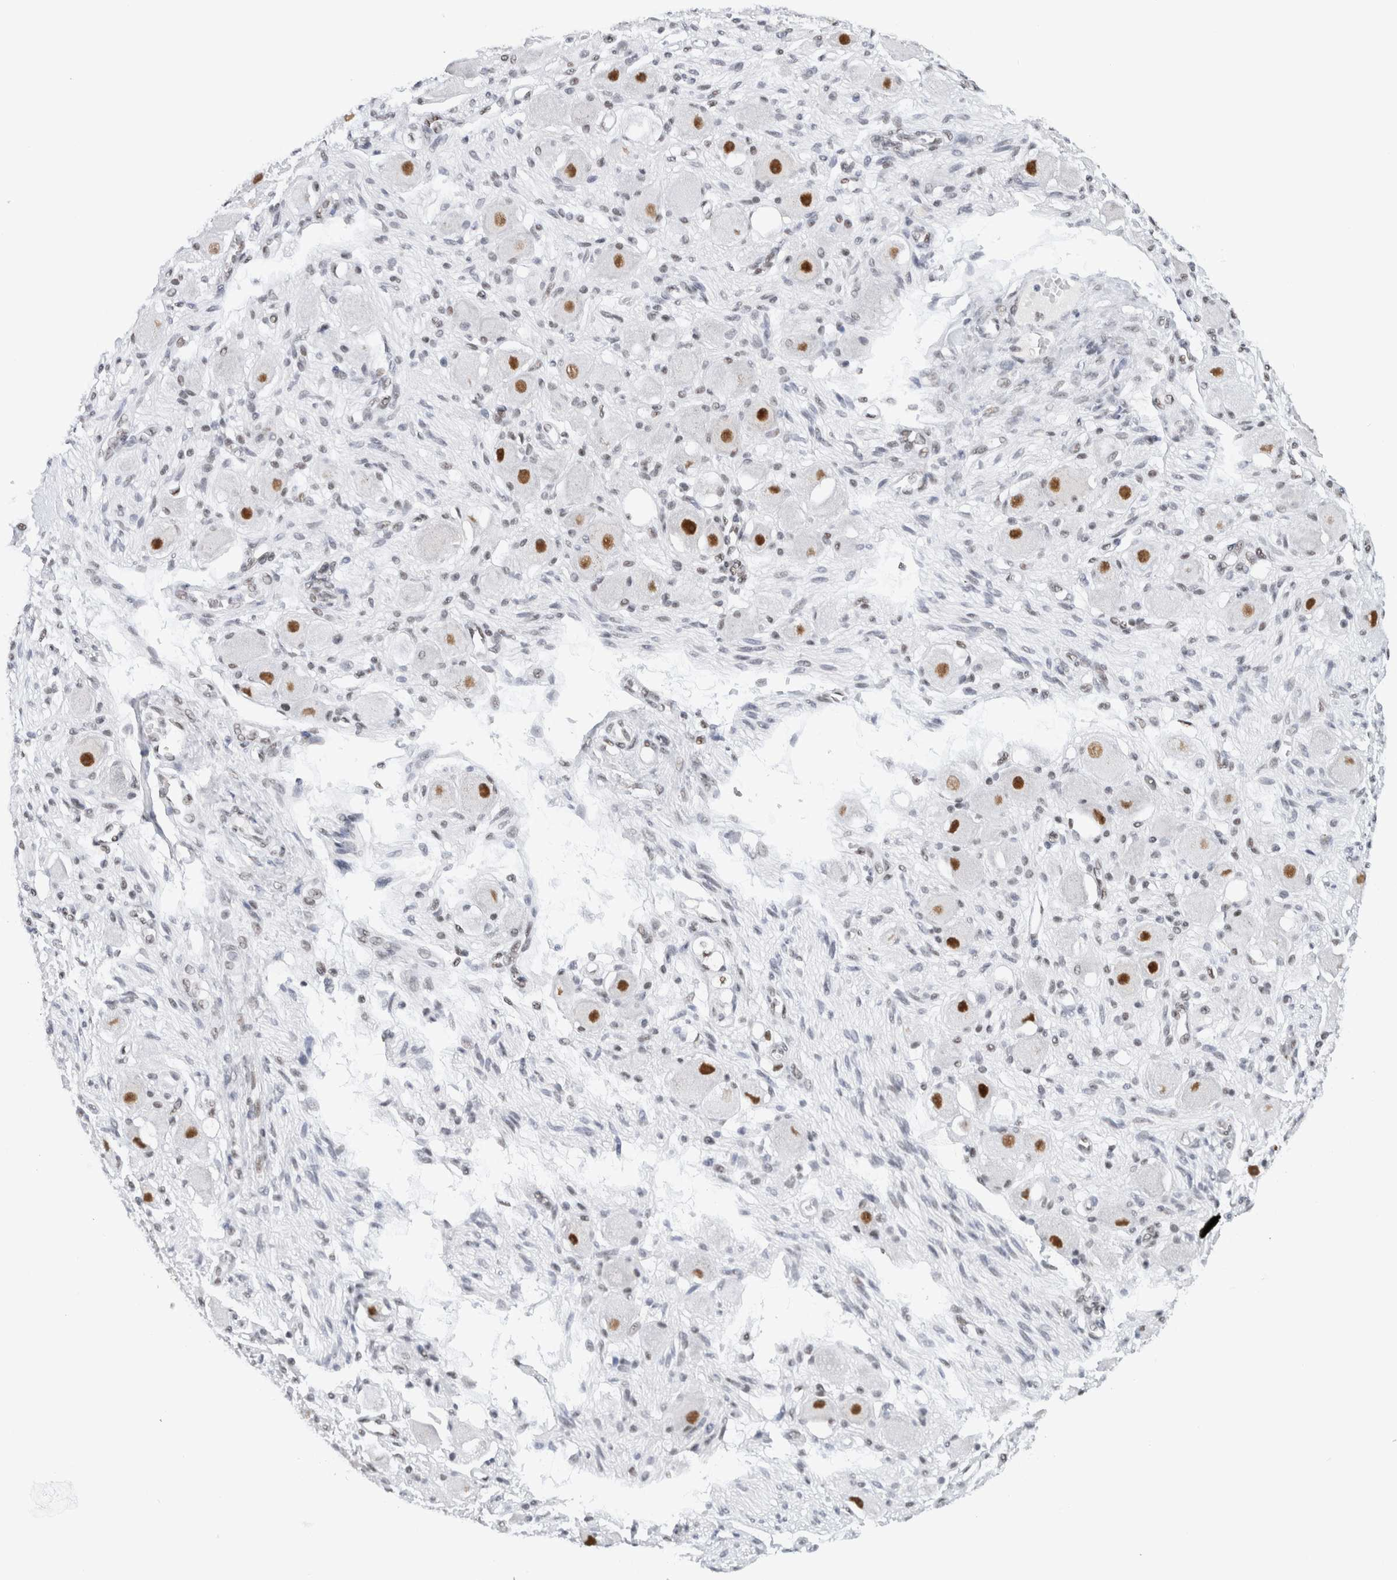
{"staining": {"intensity": "moderate", "quantity": ">75%", "location": "nuclear"}, "tissue": "adipose tissue", "cell_type": "Adipocytes", "image_type": "normal", "snomed": [{"axis": "morphology", "description": "Normal tissue, NOS"}, {"axis": "topography", "description": "Kidney"}, {"axis": "topography", "description": "Peripheral nerve tissue"}], "caption": "The histopathology image demonstrates staining of benign adipose tissue, revealing moderate nuclear protein expression (brown color) within adipocytes.", "gene": "COPS7A", "patient": {"sex": "male", "age": 7}}